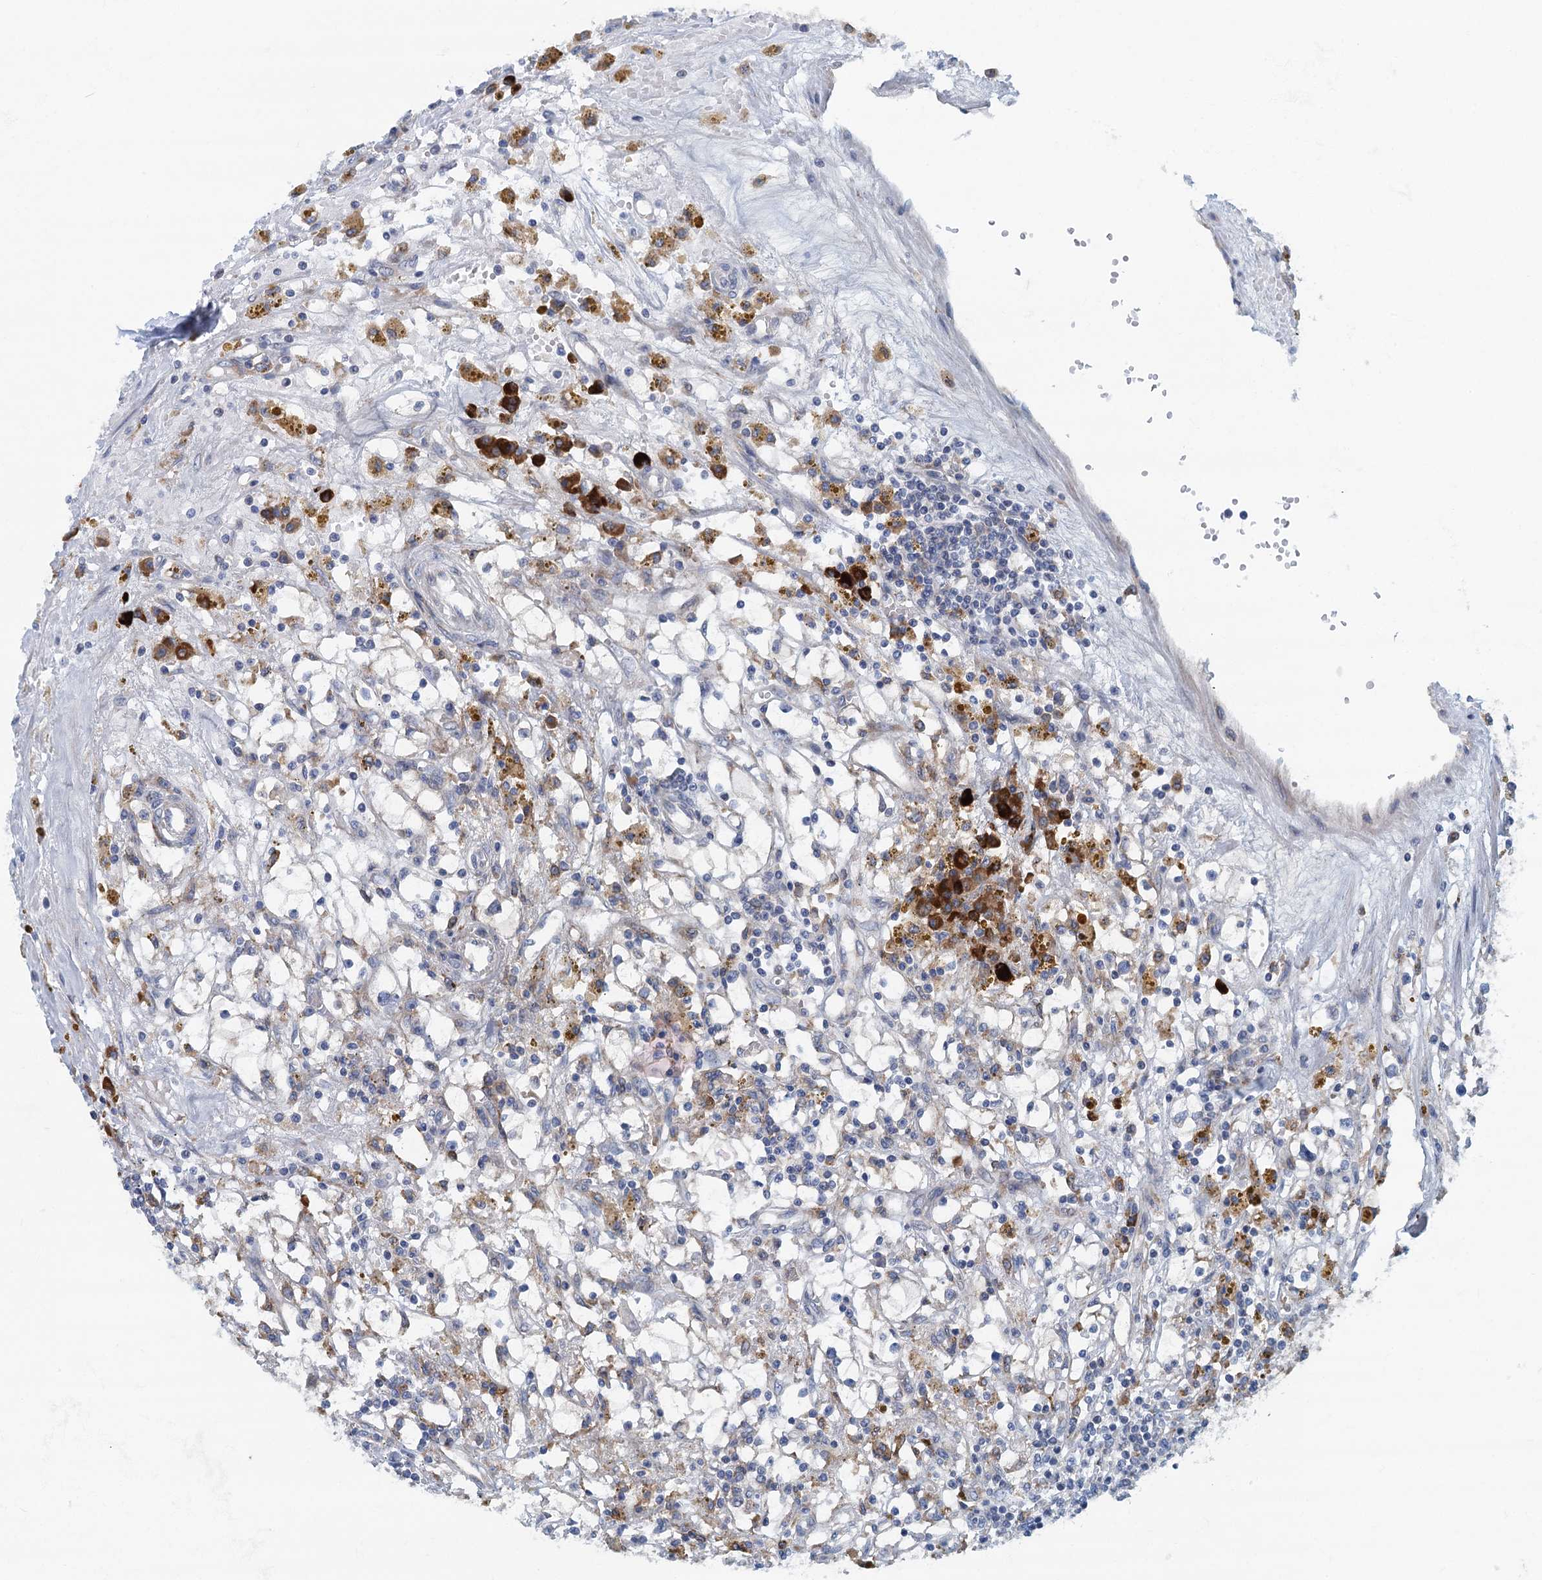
{"staining": {"intensity": "negative", "quantity": "none", "location": "none"}, "tissue": "renal cancer", "cell_type": "Tumor cells", "image_type": "cancer", "snomed": [{"axis": "morphology", "description": "Adenocarcinoma, NOS"}, {"axis": "topography", "description": "Kidney"}], "caption": "High power microscopy histopathology image of an IHC photomicrograph of renal cancer (adenocarcinoma), revealing no significant expression in tumor cells.", "gene": "MYDGF", "patient": {"sex": "male", "age": 56}}